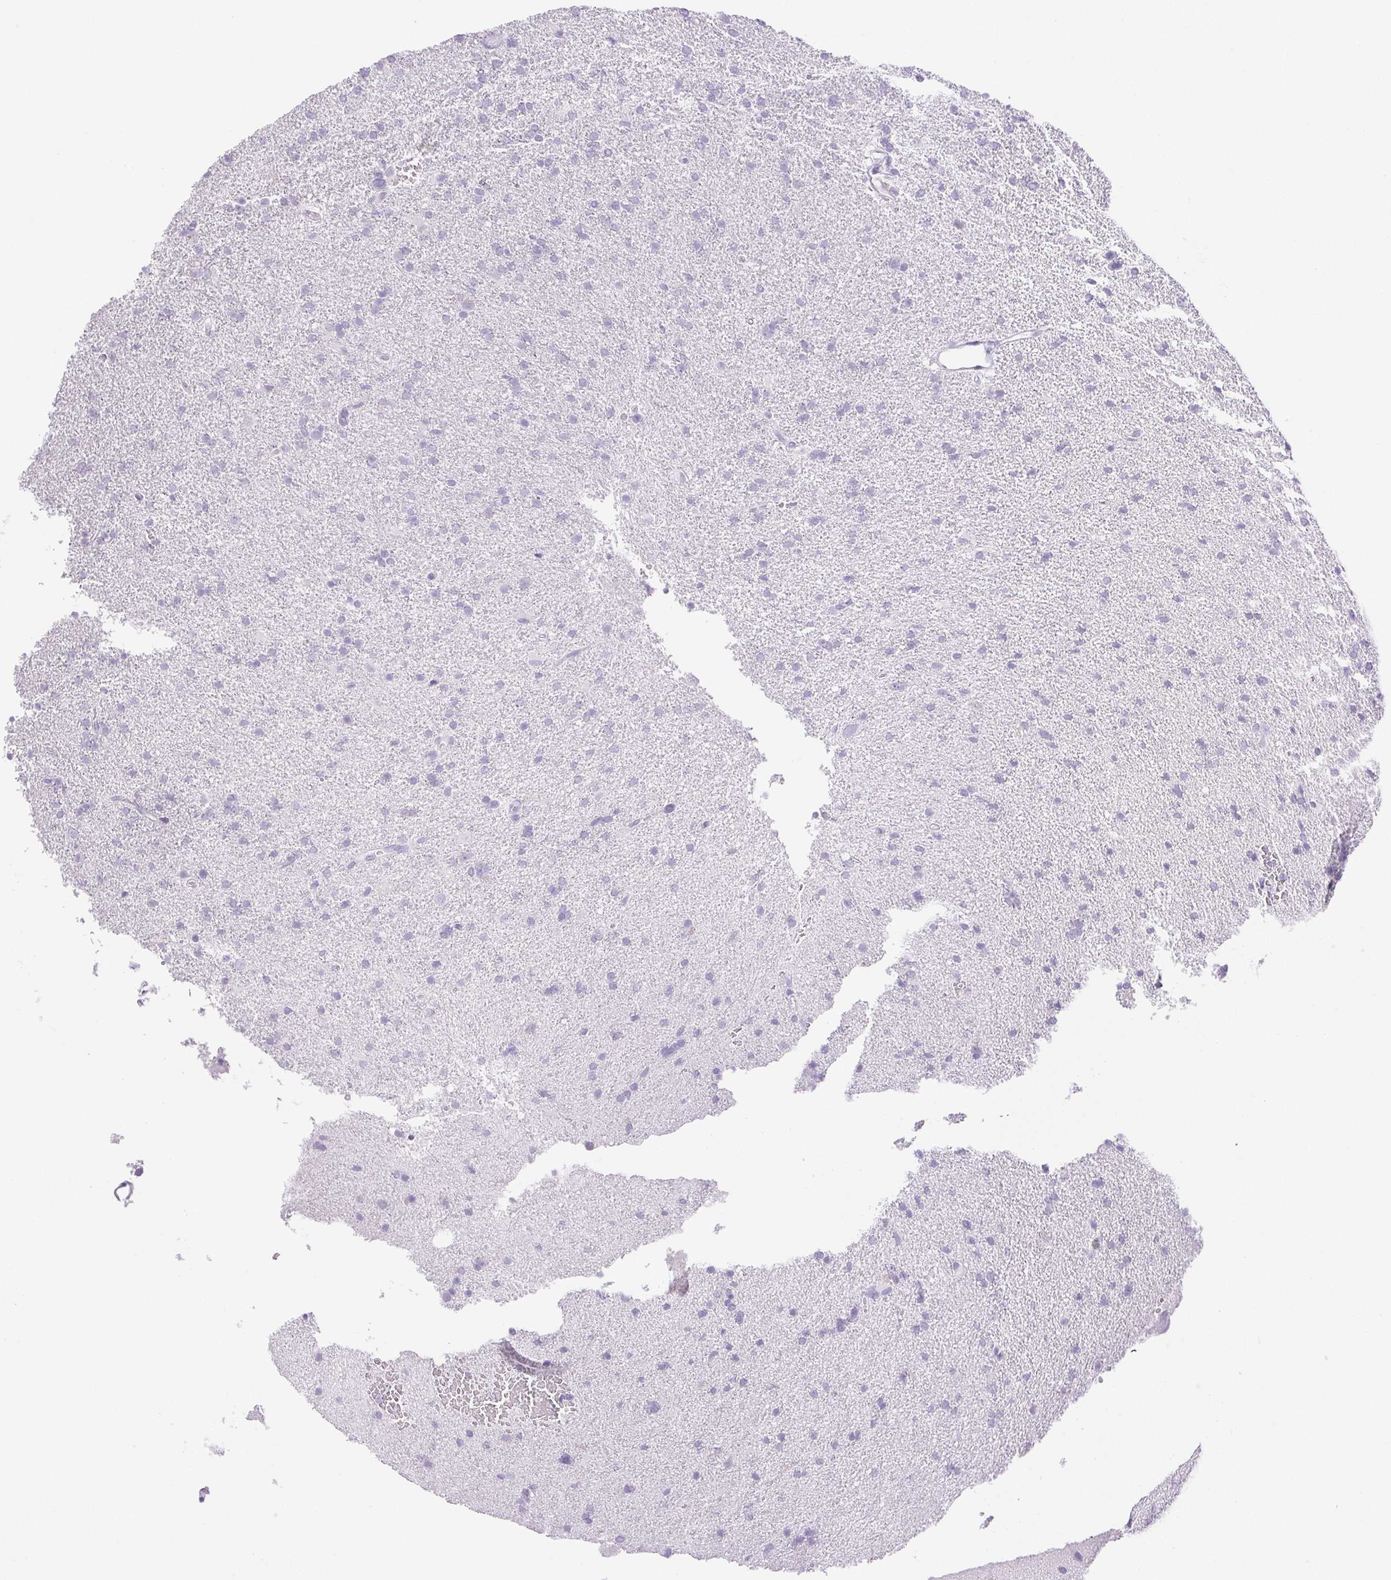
{"staining": {"intensity": "negative", "quantity": "none", "location": "none"}, "tissue": "glioma", "cell_type": "Tumor cells", "image_type": "cancer", "snomed": [{"axis": "morphology", "description": "Glioma, malignant, Low grade"}, {"axis": "topography", "description": "Brain"}], "caption": "IHC image of neoplastic tissue: glioma stained with DAB (3,3'-diaminobenzidine) demonstrates no significant protein staining in tumor cells. (Immunohistochemistry, brightfield microscopy, high magnification).", "gene": "HLA-G", "patient": {"sex": "male", "age": 66}}